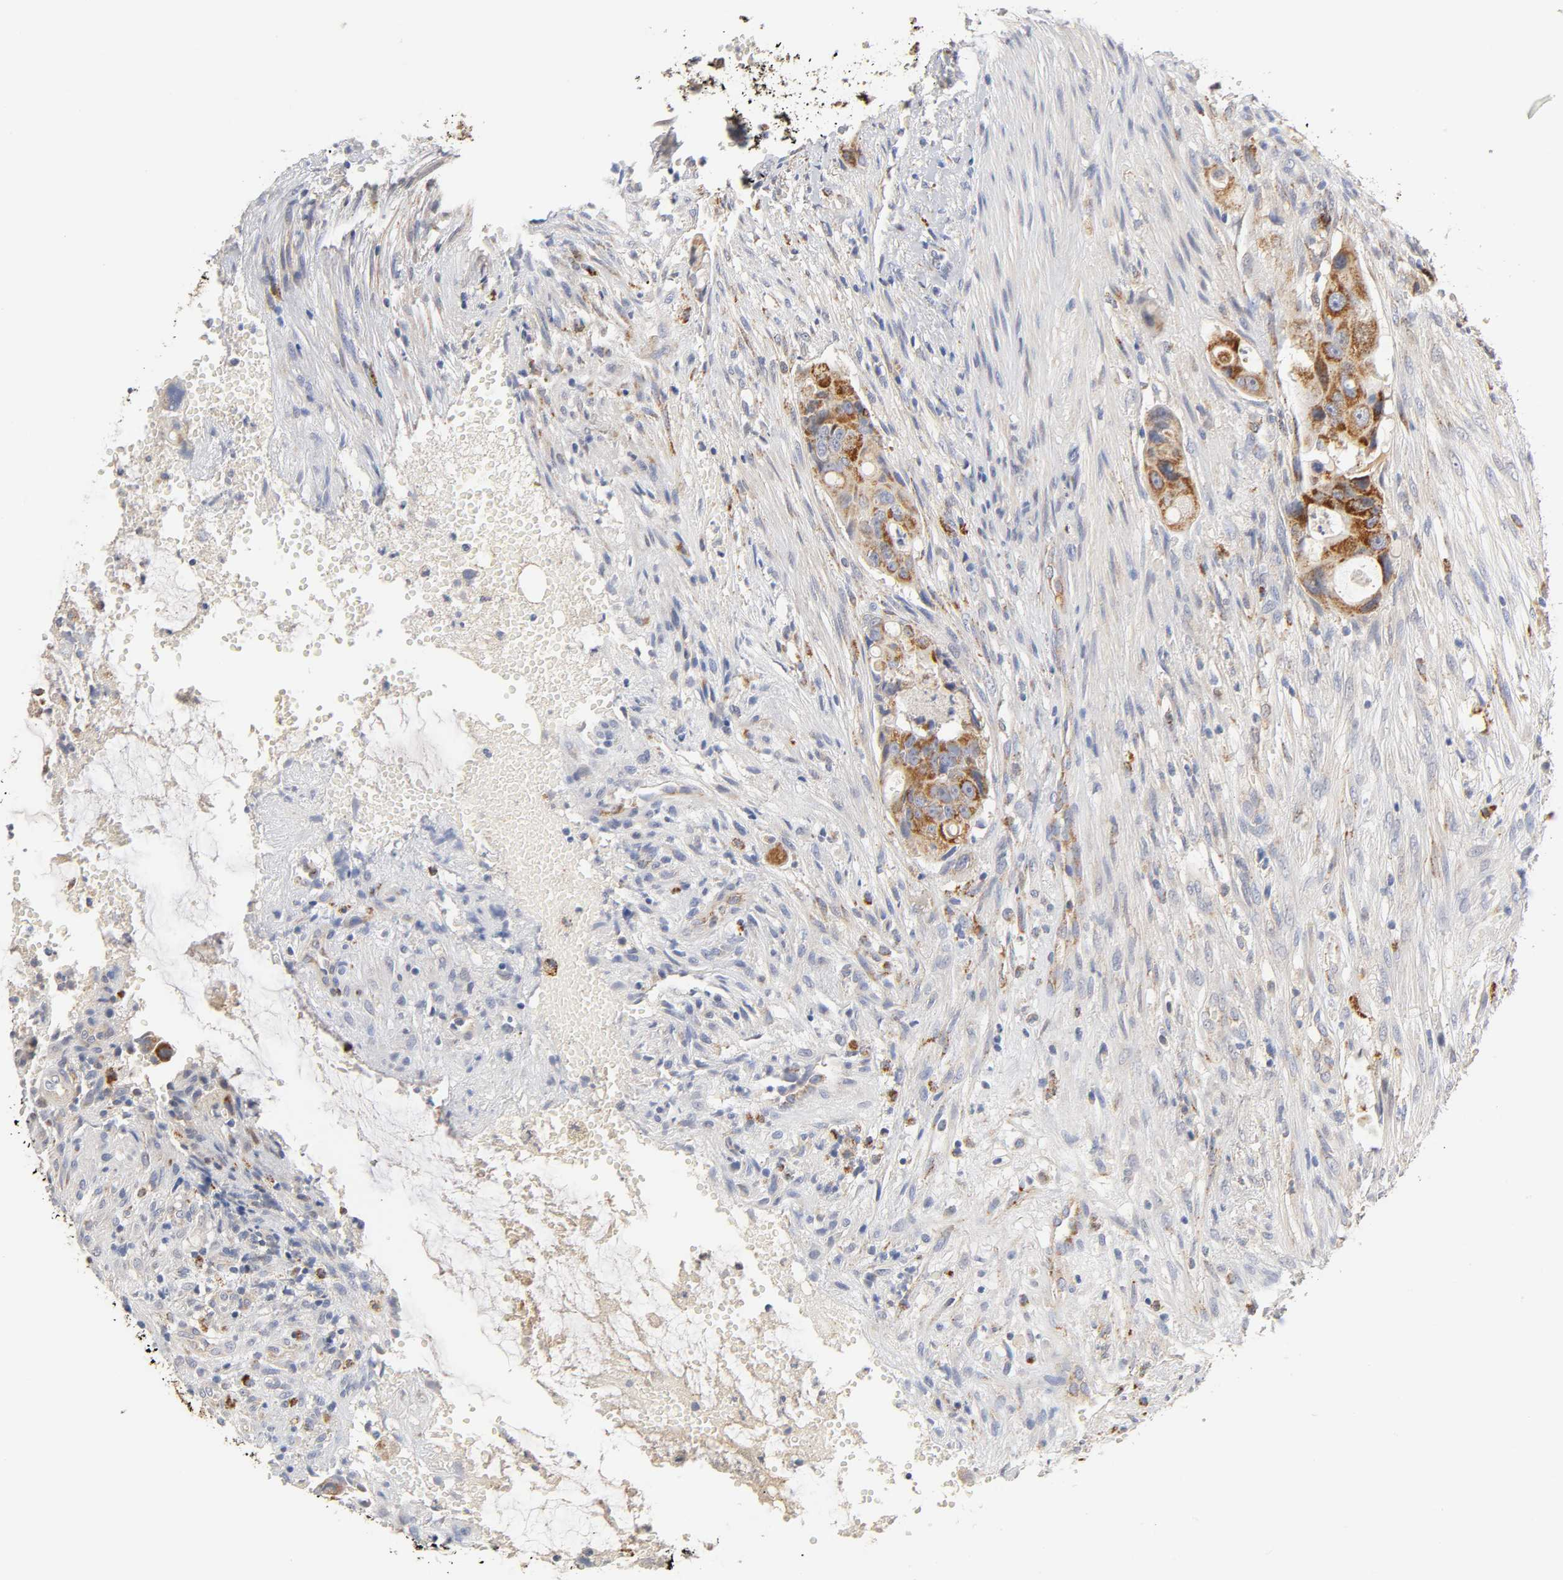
{"staining": {"intensity": "strong", "quantity": ">75%", "location": "cytoplasmic/membranous"}, "tissue": "colorectal cancer", "cell_type": "Tumor cells", "image_type": "cancer", "snomed": [{"axis": "morphology", "description": "Adenocarcinoma, NOS"}, {"axis": "topography", "description": "Colon"}], "caption": "Human adenocarcinoma (colorectal) stained with a brown dye displays strong cytoplasmic/membranous positive positivity in about >75% of tumor cells.", "gene": "ISG15", "patient": {"sex": "female", "age": 57}}